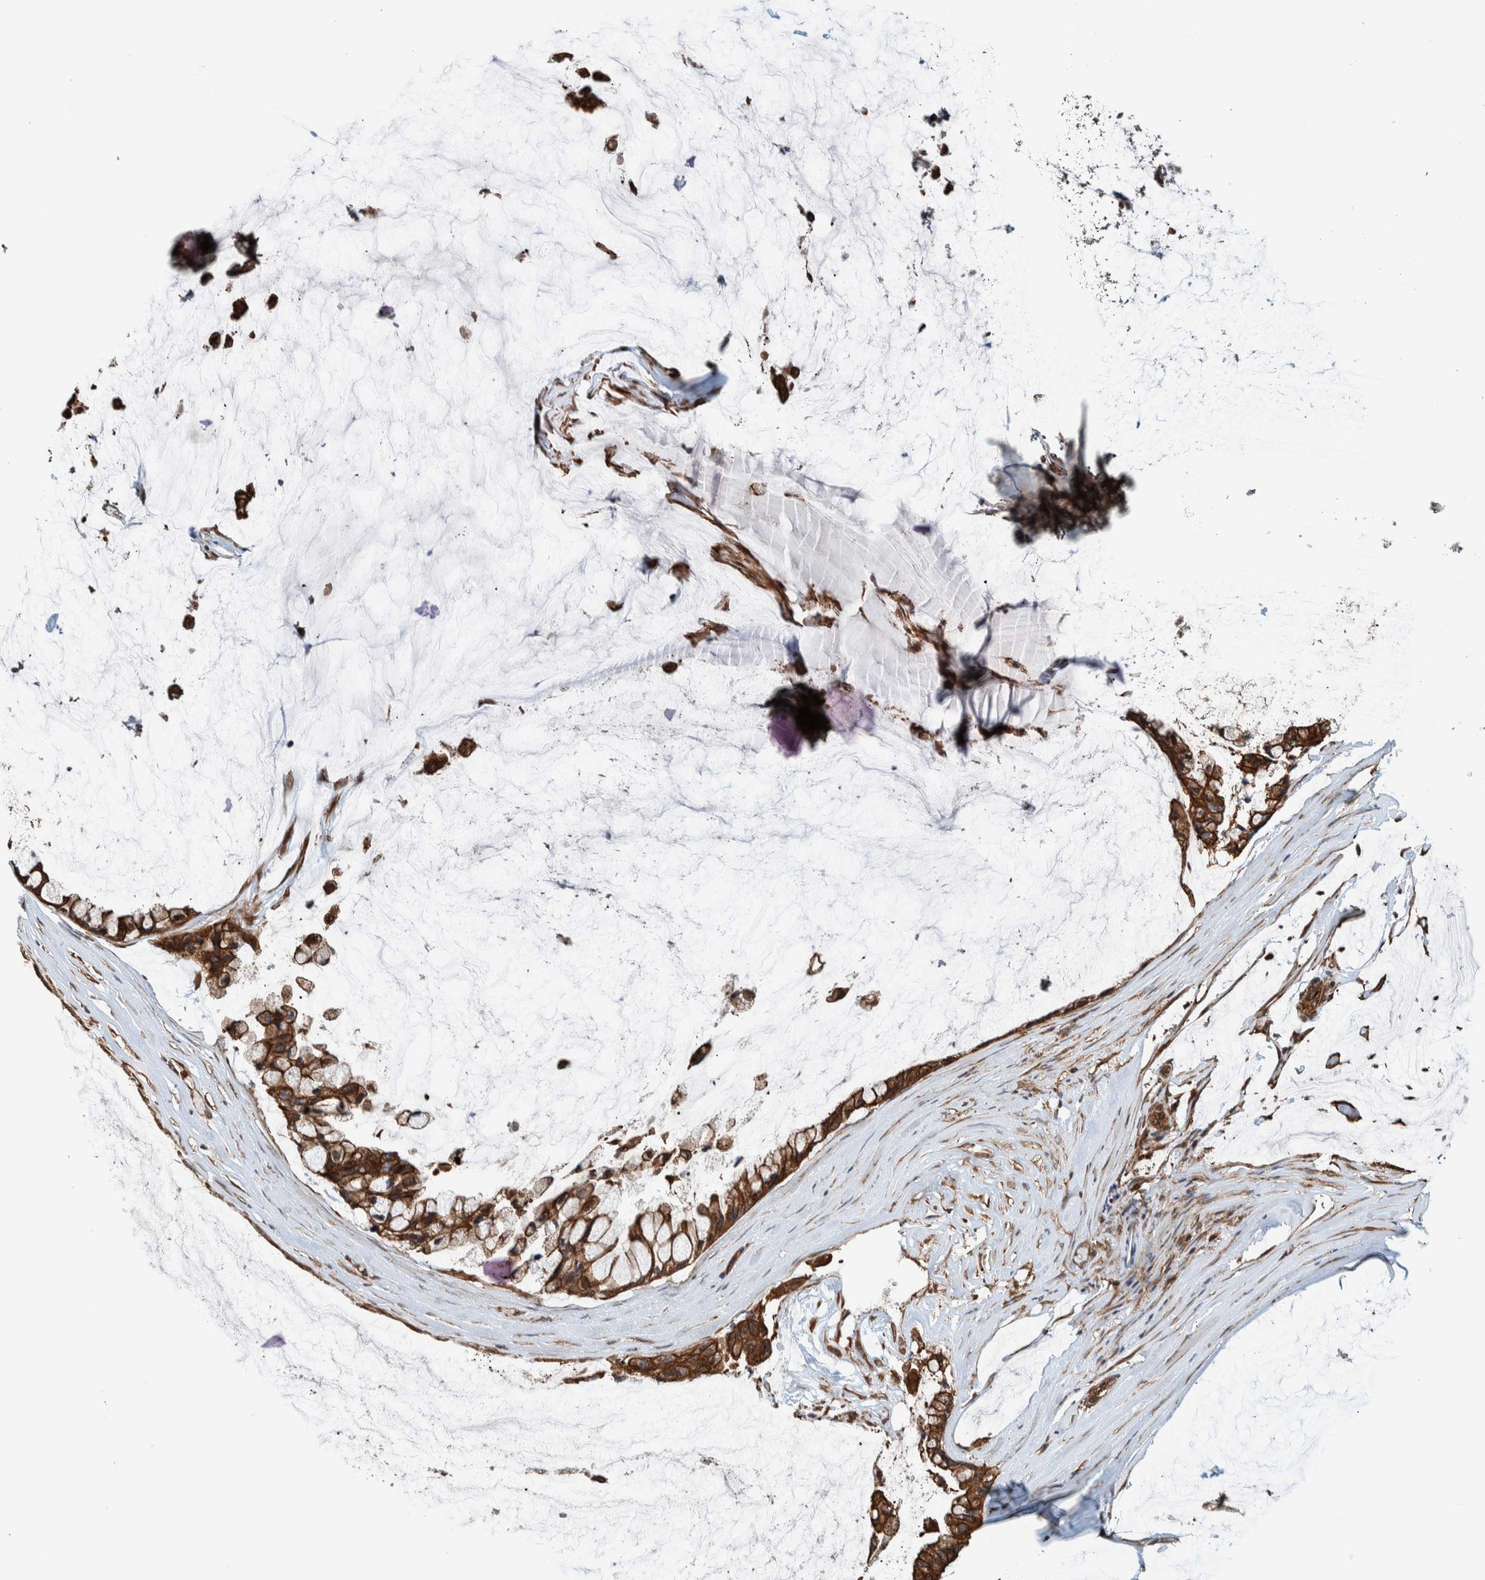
{"staining": {"intensity": "strong", "quantity": ">75%", "location": "cytoplasmic/membranous"}, "tissue": "ovarian cancer", "cell_type": "Tumor cells", "image_type": "cancer", "snomed": [{"axis": "morphology", "description": "Cystadenocarcinoma, mucinous, NOS"}, {"axis": "topography", "description": "Ovary"}], "caption": "DAB immunohistochemical staining of human mucinous cystadenocarcinoma (ovarian) shows strong cytoplasmic/membranous protein expression in approximately >75% of tumor cells.", "gene": "PKD1L1", "patient": {"sex": "female", "age": 39}}